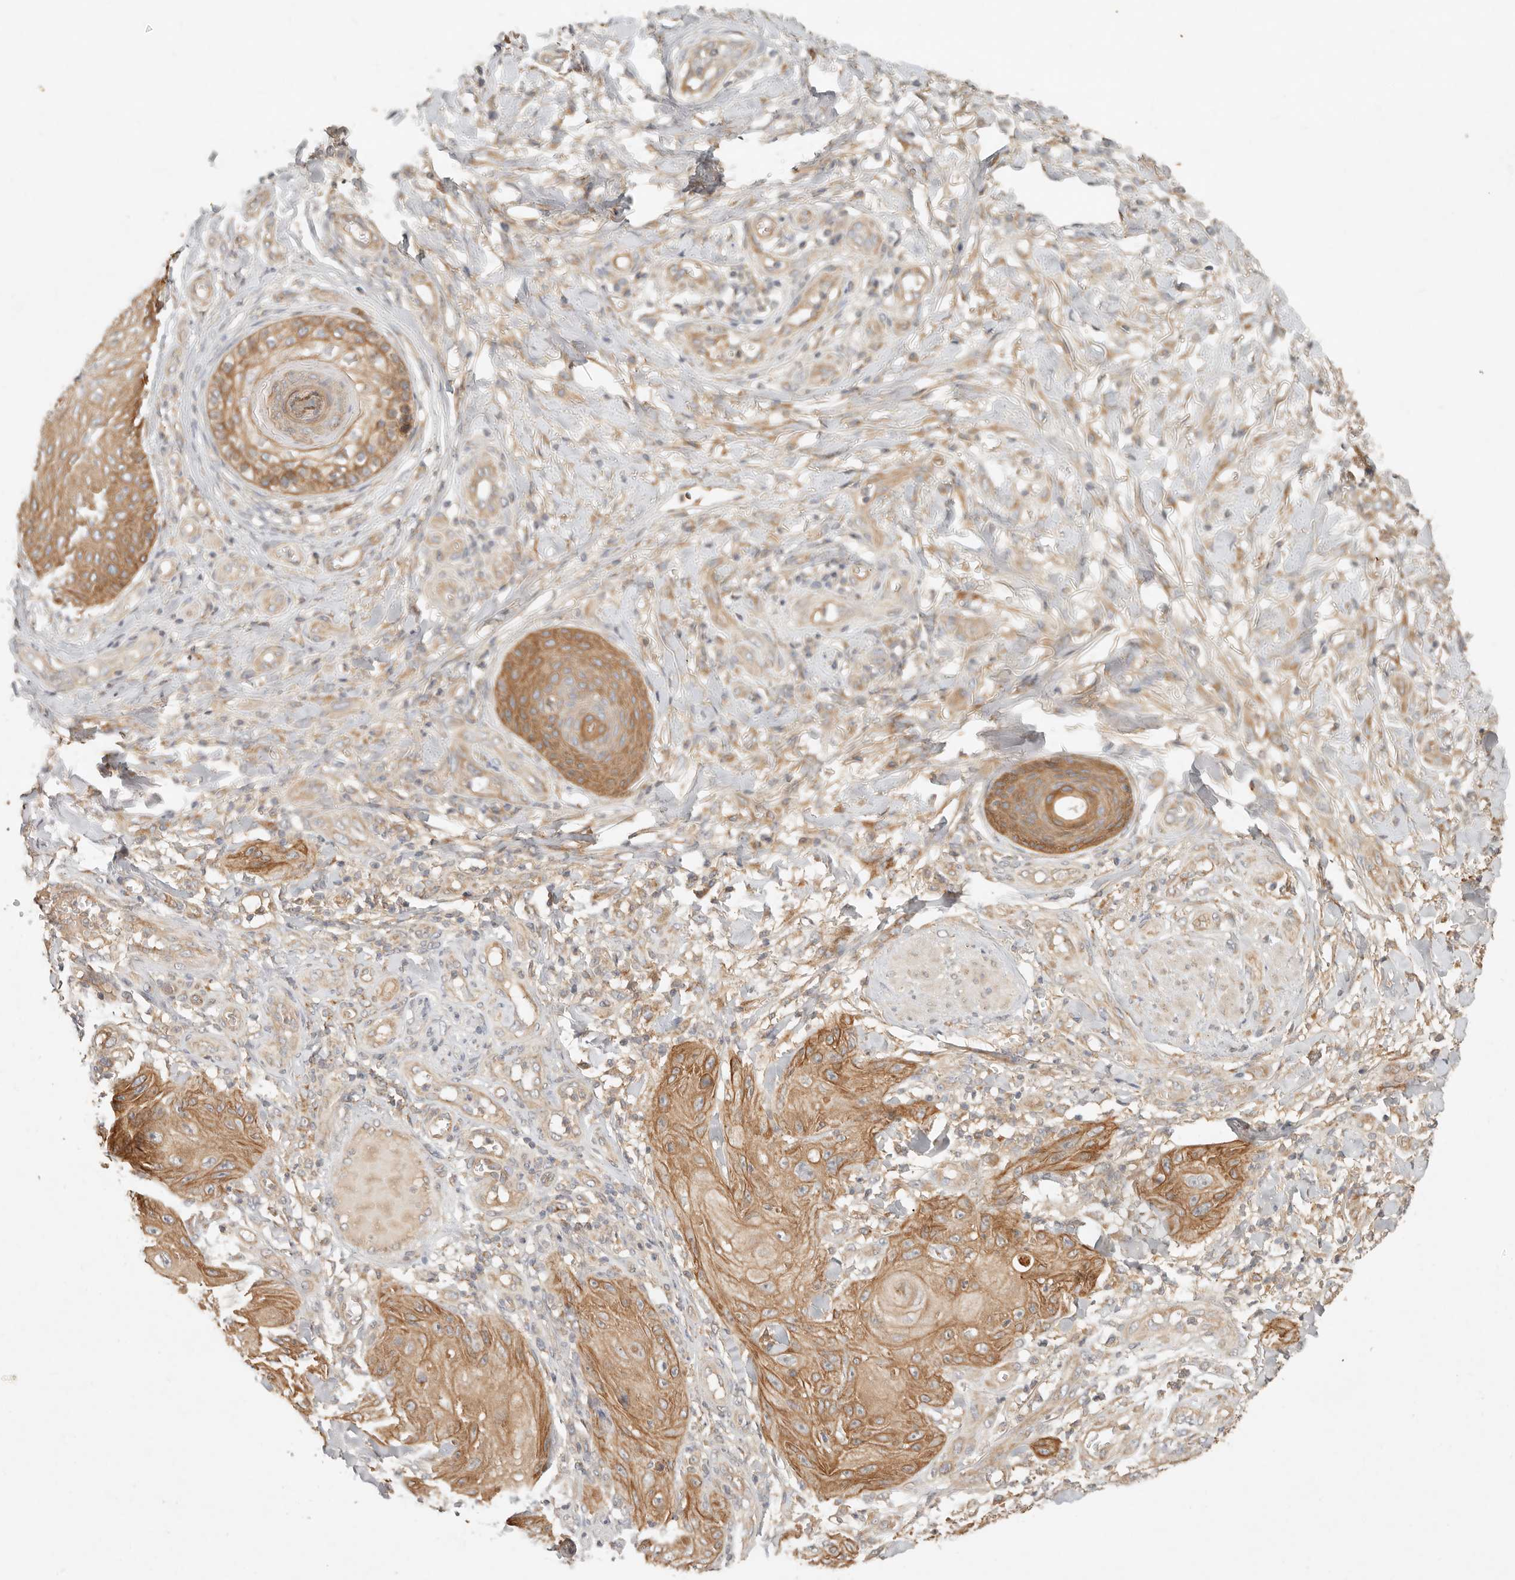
{"staining": {"intensity": "moderate", "quantity": ">75%", "location": "cytoplasmic/membranous"}, "tissue": "skin cancer", "cell_type": "Tumor cells", "image_type": "cancer", "snomed": [{"axis": "morphology", "description": "Squamous cell carcinoma, NOS"}, {"axis": "topography", "description": "Skin"}], "caption": "The micrograph shows staining of skin cancer (squamous cell carcinoma), revealing moderate cytoplasmic/membranous protein positivity (brown color) within tumor cells.", "gene": "HECTD3", "patient": {"sex": "male", "age": 74}}